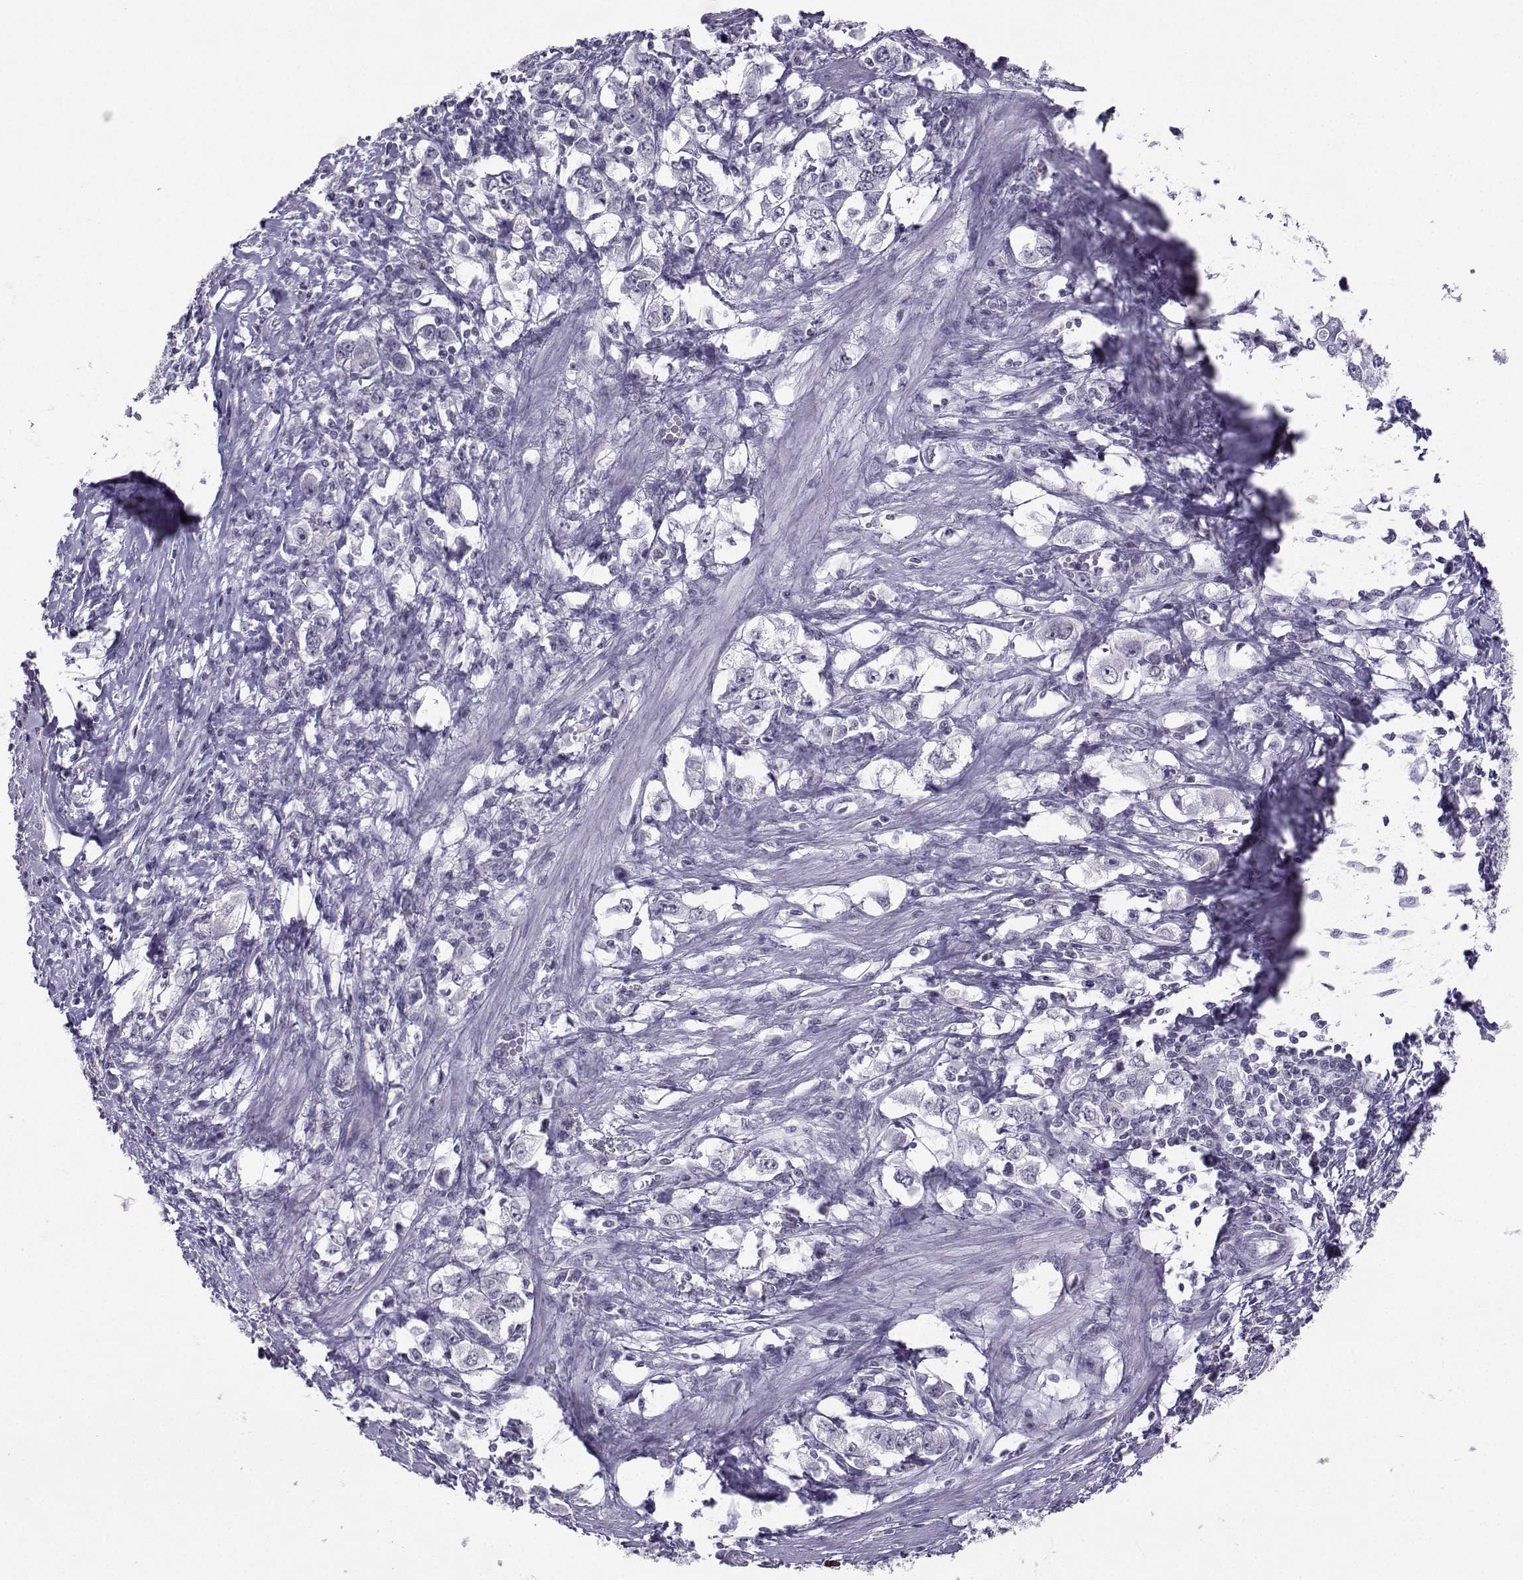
{"staining": {"intensity": "negative", "quantity": "none", "location": "none"}, "tissue": "stomach cancer", "cell_type": "Tumor cells", "image_type": "cancer", "snomed": [{"axis": "morphology", "description": "Adenocarcinoma, NOS"}, {"axis": "topography", "description": "Stomach, lower"}], "caption": "Tumor cells show no significant expression in stomach adenocarcinoma. (DAB (3,3'-diaminobenzidine) IHC with hematoxylin counter stain).", "gene": "LHX1", "patient": {"sex": "female", "age": 72}}